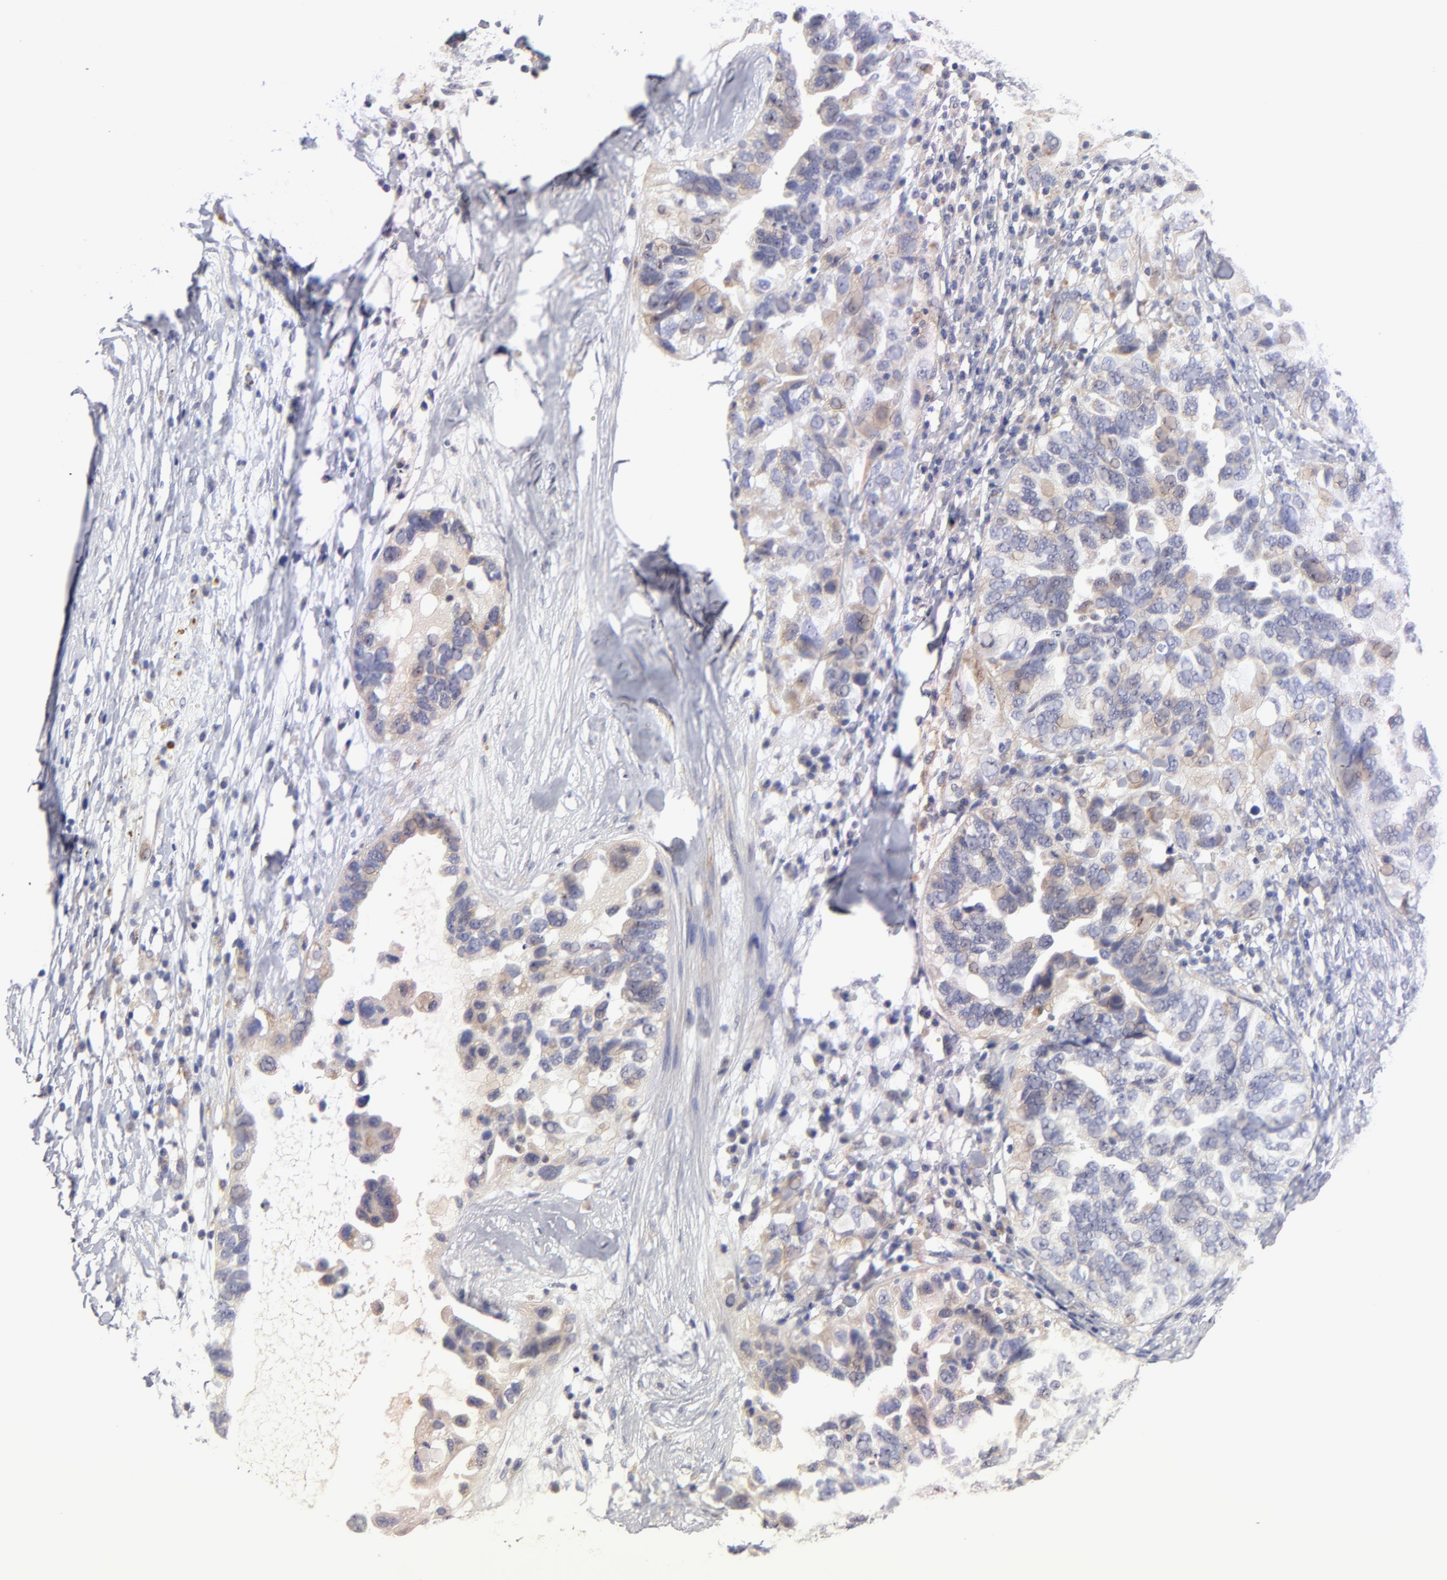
{"staining": {"intensity": "weak", "quantity": ">75%", "location": "cytoplasmic/membranous"}, "tissue": "ovarian cancer", "cell_type": "Tumor cells", "image_type": "cancer", "snomed": [{"axis": "morphology", "description": "Cystadenocarcinoma, serous, NOS"}, {"axis": "topography", "description": "Ovary"}], "caption": "Protein analysis of ovarian cancer (serous cystadenocarcinoma) tissue demonstrates weak cytoplasmic/membranous expression in approximately >75% of tumor cells.", "gene": "HCCS", "patient": {"sex": "female", "age": 82}}